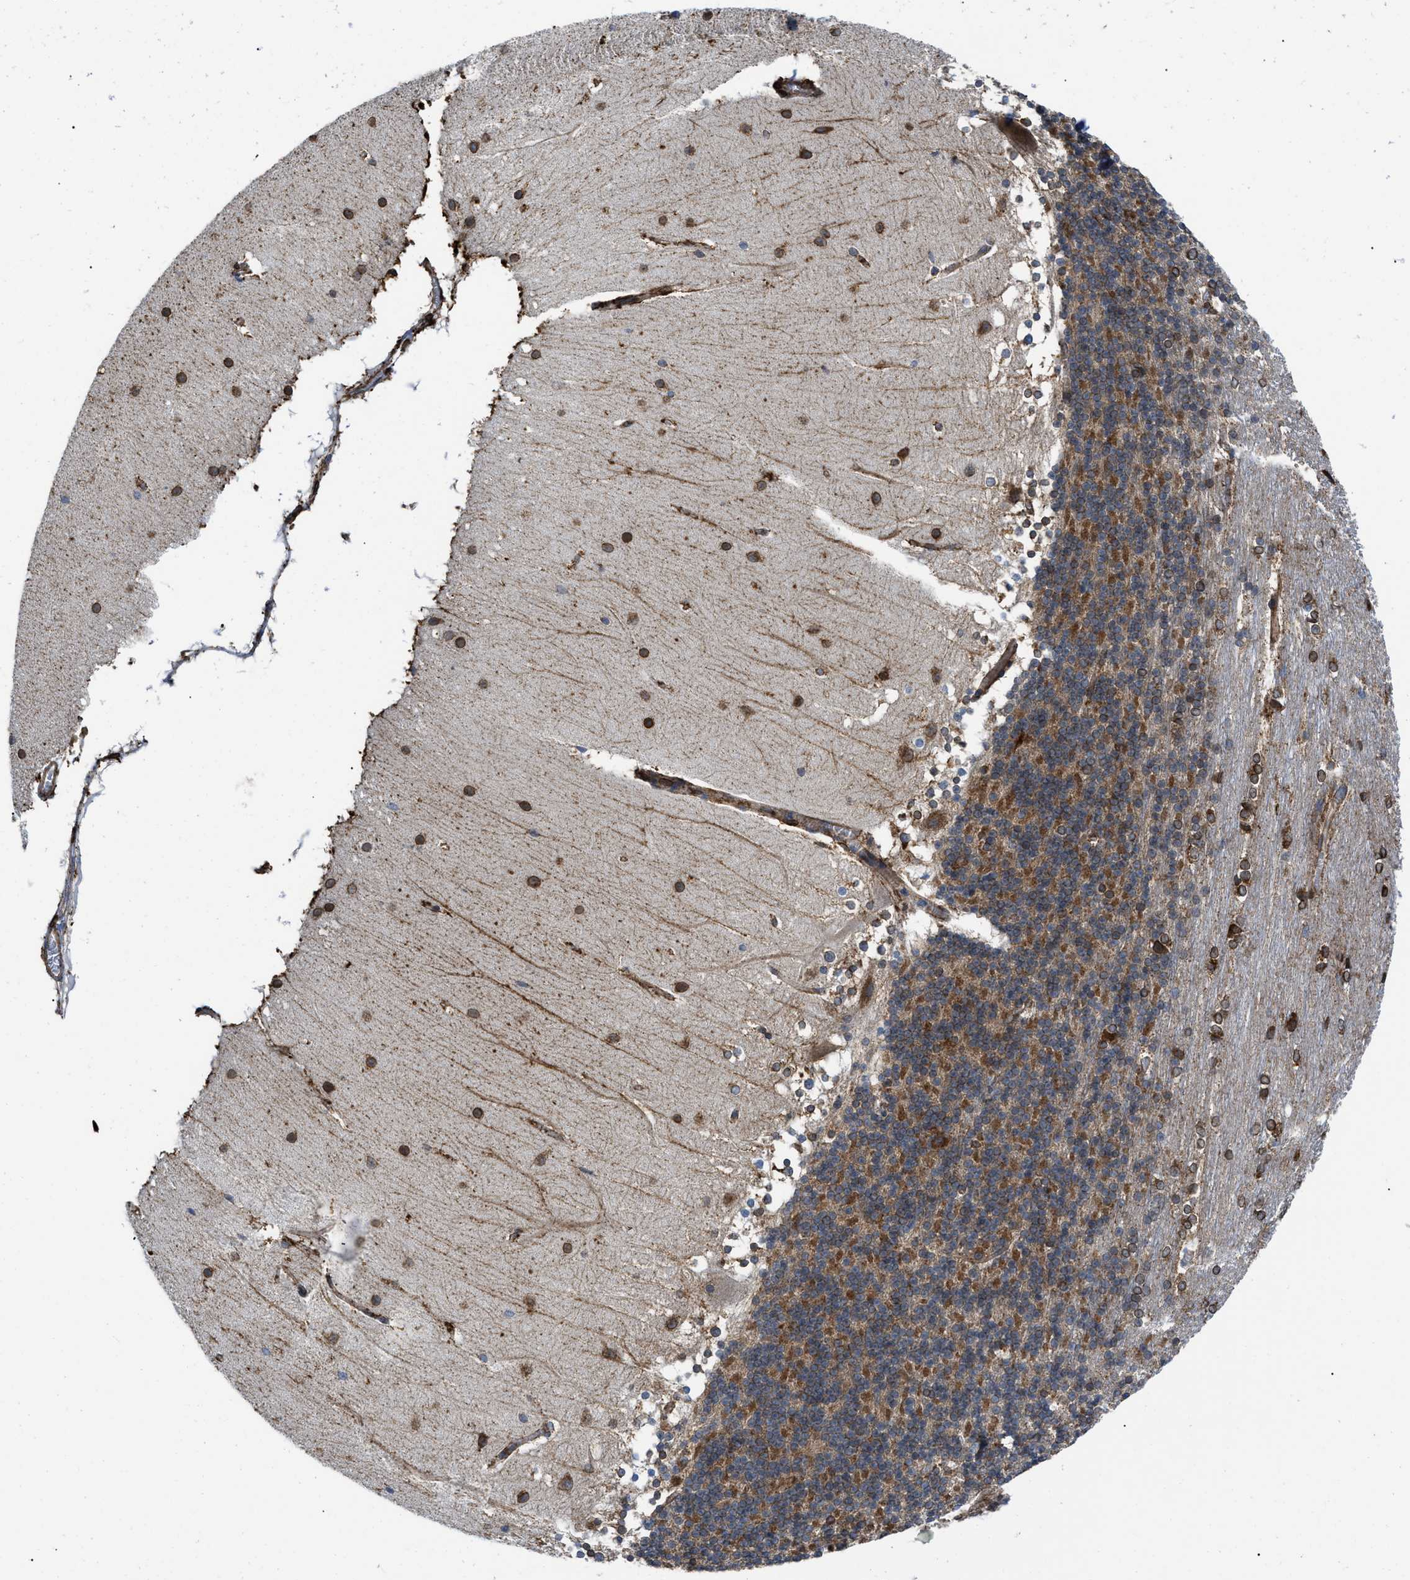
{"staining": {"intensity": "strong", "quantity": "25%-75%", "location": "cytoplasmic/membranous"}, "tissue": "cerebellum", "cell_type": "Cells in granular layer", "image_type": "normal", "snomed": [{"axis": "morphology", "description": "Normal tissue, NOS"}, {"axis": "topography", "description": "Cerebellum"}], "caption": "Immunohistochemical staining of unremarkable cerebellum exhibits high levels of strong cytoplasmic/membranous staining in about 25%-75% of cells in granular layer.", "gene": "ERLIN2", "patient": {"sex": "female", "age": 19}}